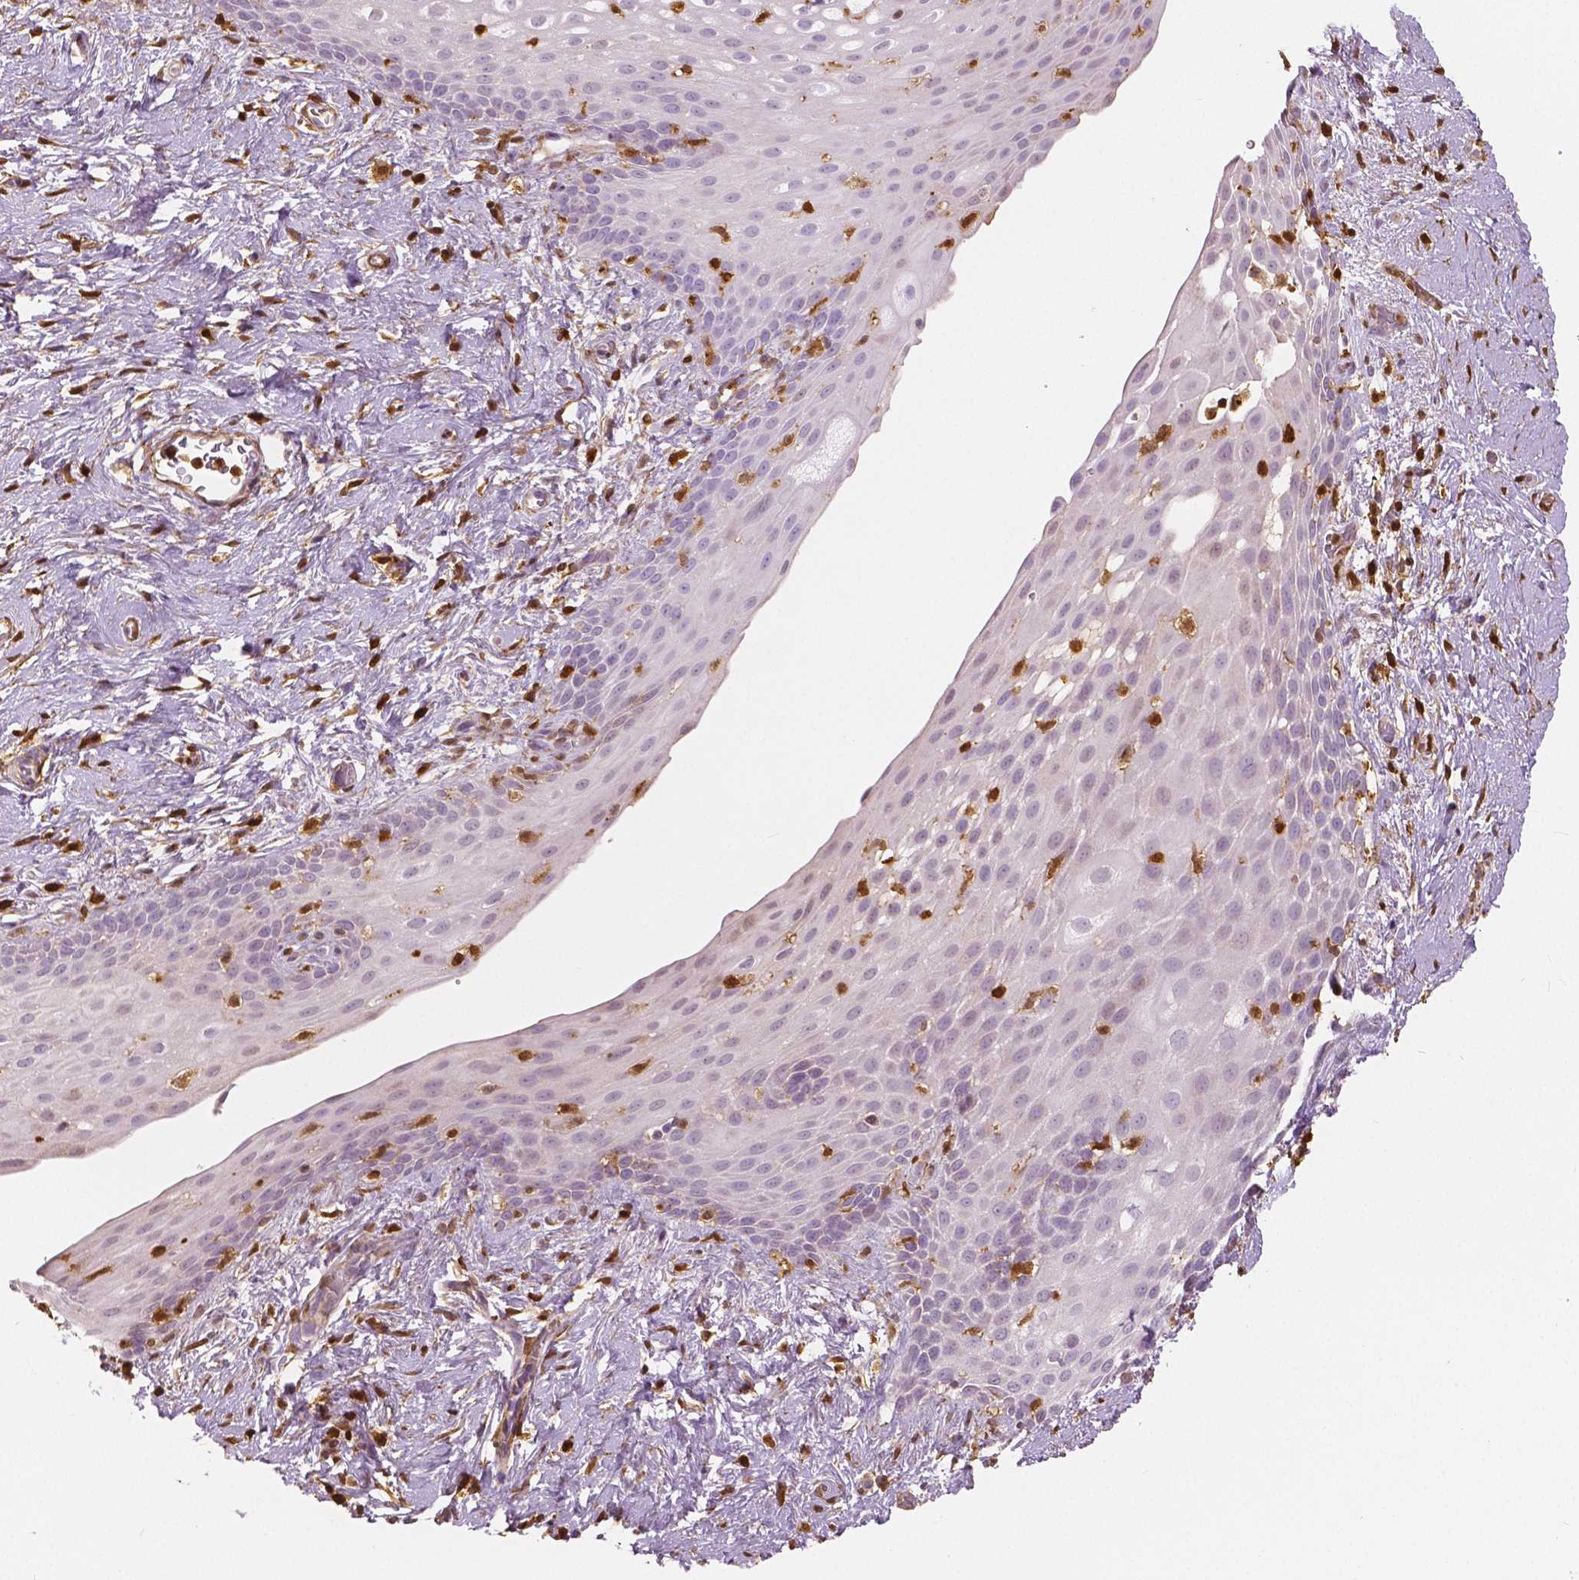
{"staining": {"intensity": "moderate", "quantity": "<25%", "location": "cytoplasmic/membranous"}, "tissue": "skin", "cell_type": "Epidermal cells", "image_type": "normal", "snomed": [{"axis": "morphology", "description": "Normal tissue, NOS"}, {"axis": "topography", "description": "Anal"}], "caption": "Normal skin exhibits moderate cytoplasmic/membranous staining in approximately <25% of epidermal cells.", "gene": "S100A4", "patient": {"sex": "female", "age": 46}}